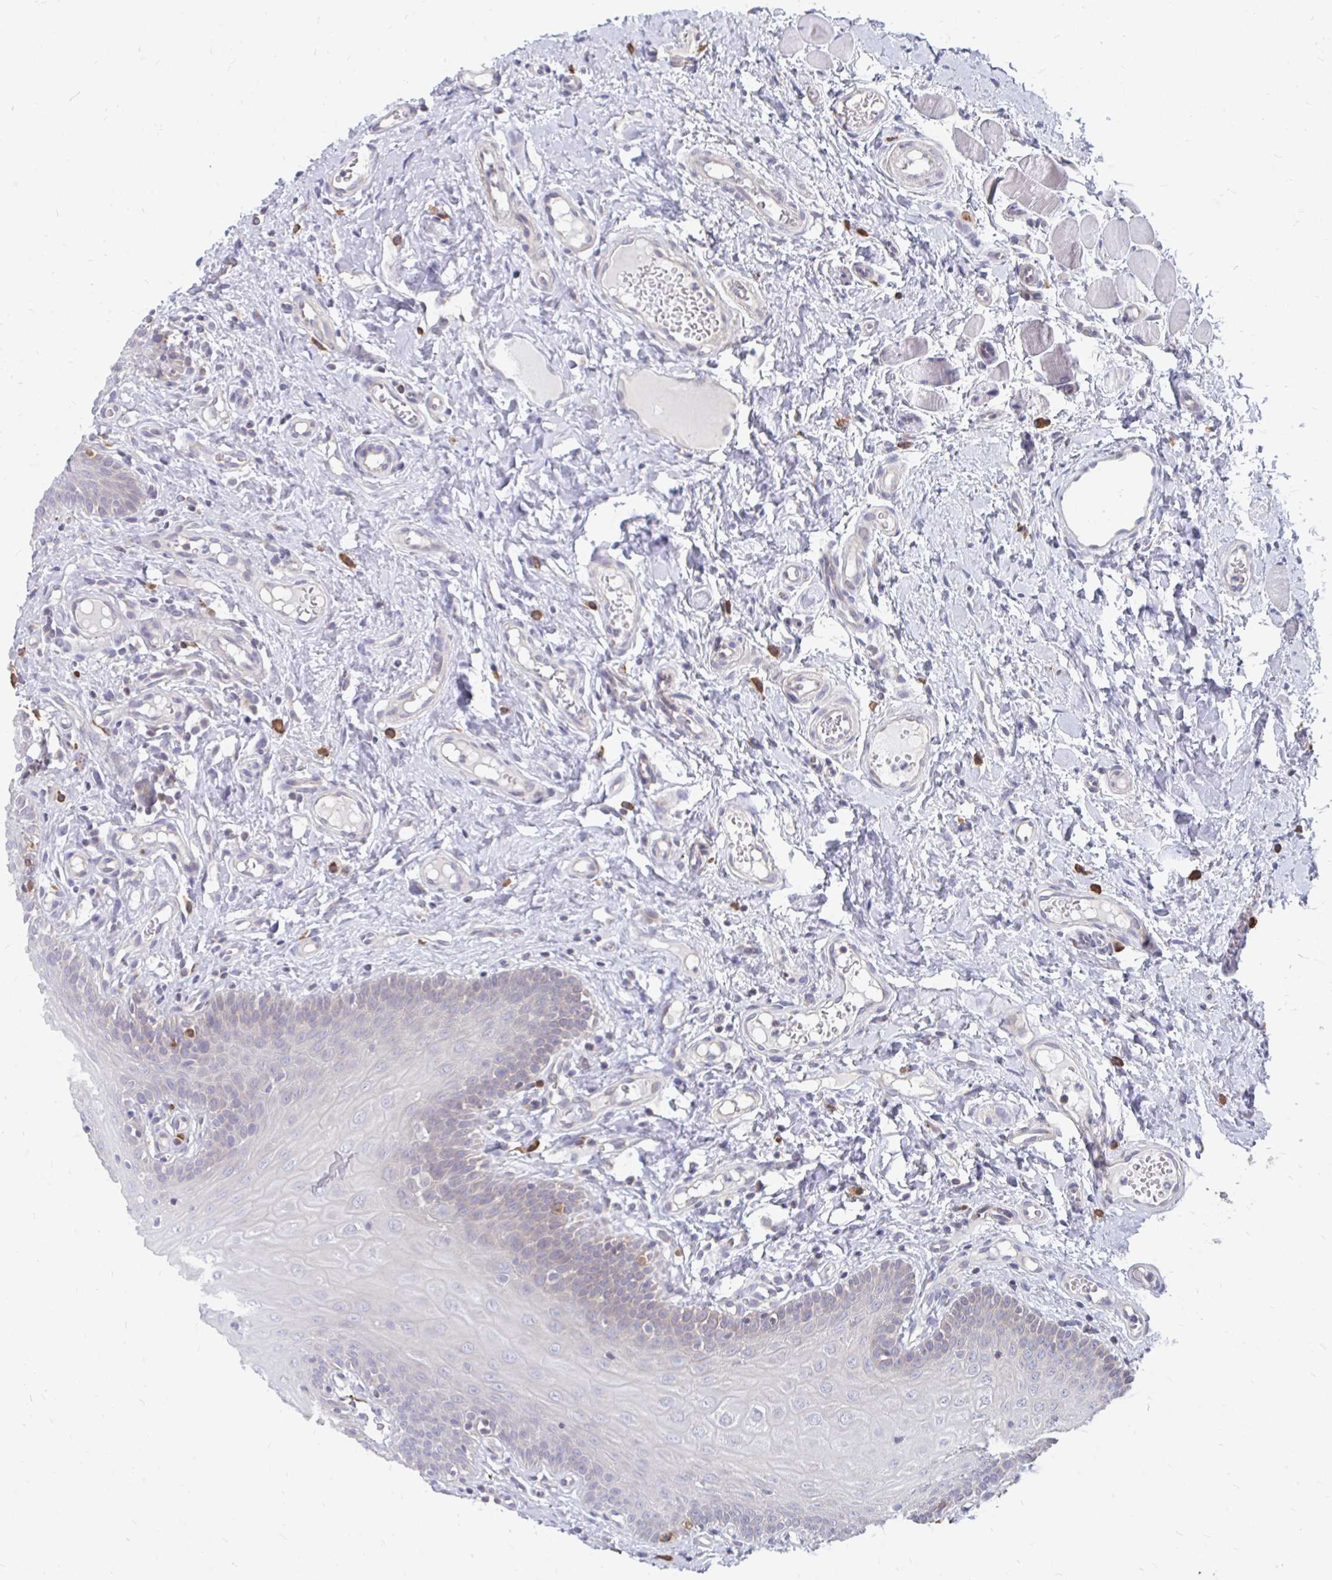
{"staining": {"intensity": "weak", "quantity": "<25%", "location": "cytoplasmic/membranous"}, "tissue": "oral mucosa", "cell_type": "Squamous epithelial cells", "image_type": "normal", "snomed": [{"axis": "morphology", "description": "Normal tissue, NOS"}, {"axis": "topography", "description": "Oral tissue"}, {"axis": "topography", "description": "Tounge, NOS"}], "caption": "Immunohistochemistry micrograph of unremarkable oral mucosa: human oral mucosa stained with DAB shows no significant protein expression in squamous epithelial cells.", "gene": "PABIR3", "patient": {"sex": "female", "age": 58}}